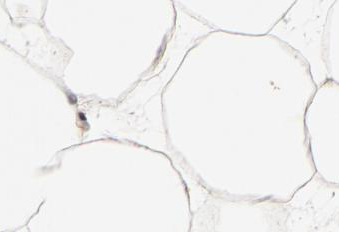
{"staining": {"intensity": "moderate", "quantity": "25%-75%", "location": "cytoplasmic/membranous"}, "tissue": "adipose tissue", "cell_type": "Adipocytes", "image_type": "normal", "snomed": [{"axis": "morphology", "description": "Normal tissue, NOS"}, {"axis": "topography", "description": "Breast"}], "caption": "High-power microscopy captured an immunohistochemistry image of benign adipose tissue, revealing moderate cytoplasmic/membranous positivity in about 25%-75% of adipocytes.", "gene": "MMP15", "patient": {"sex": "female", "age": 22}}